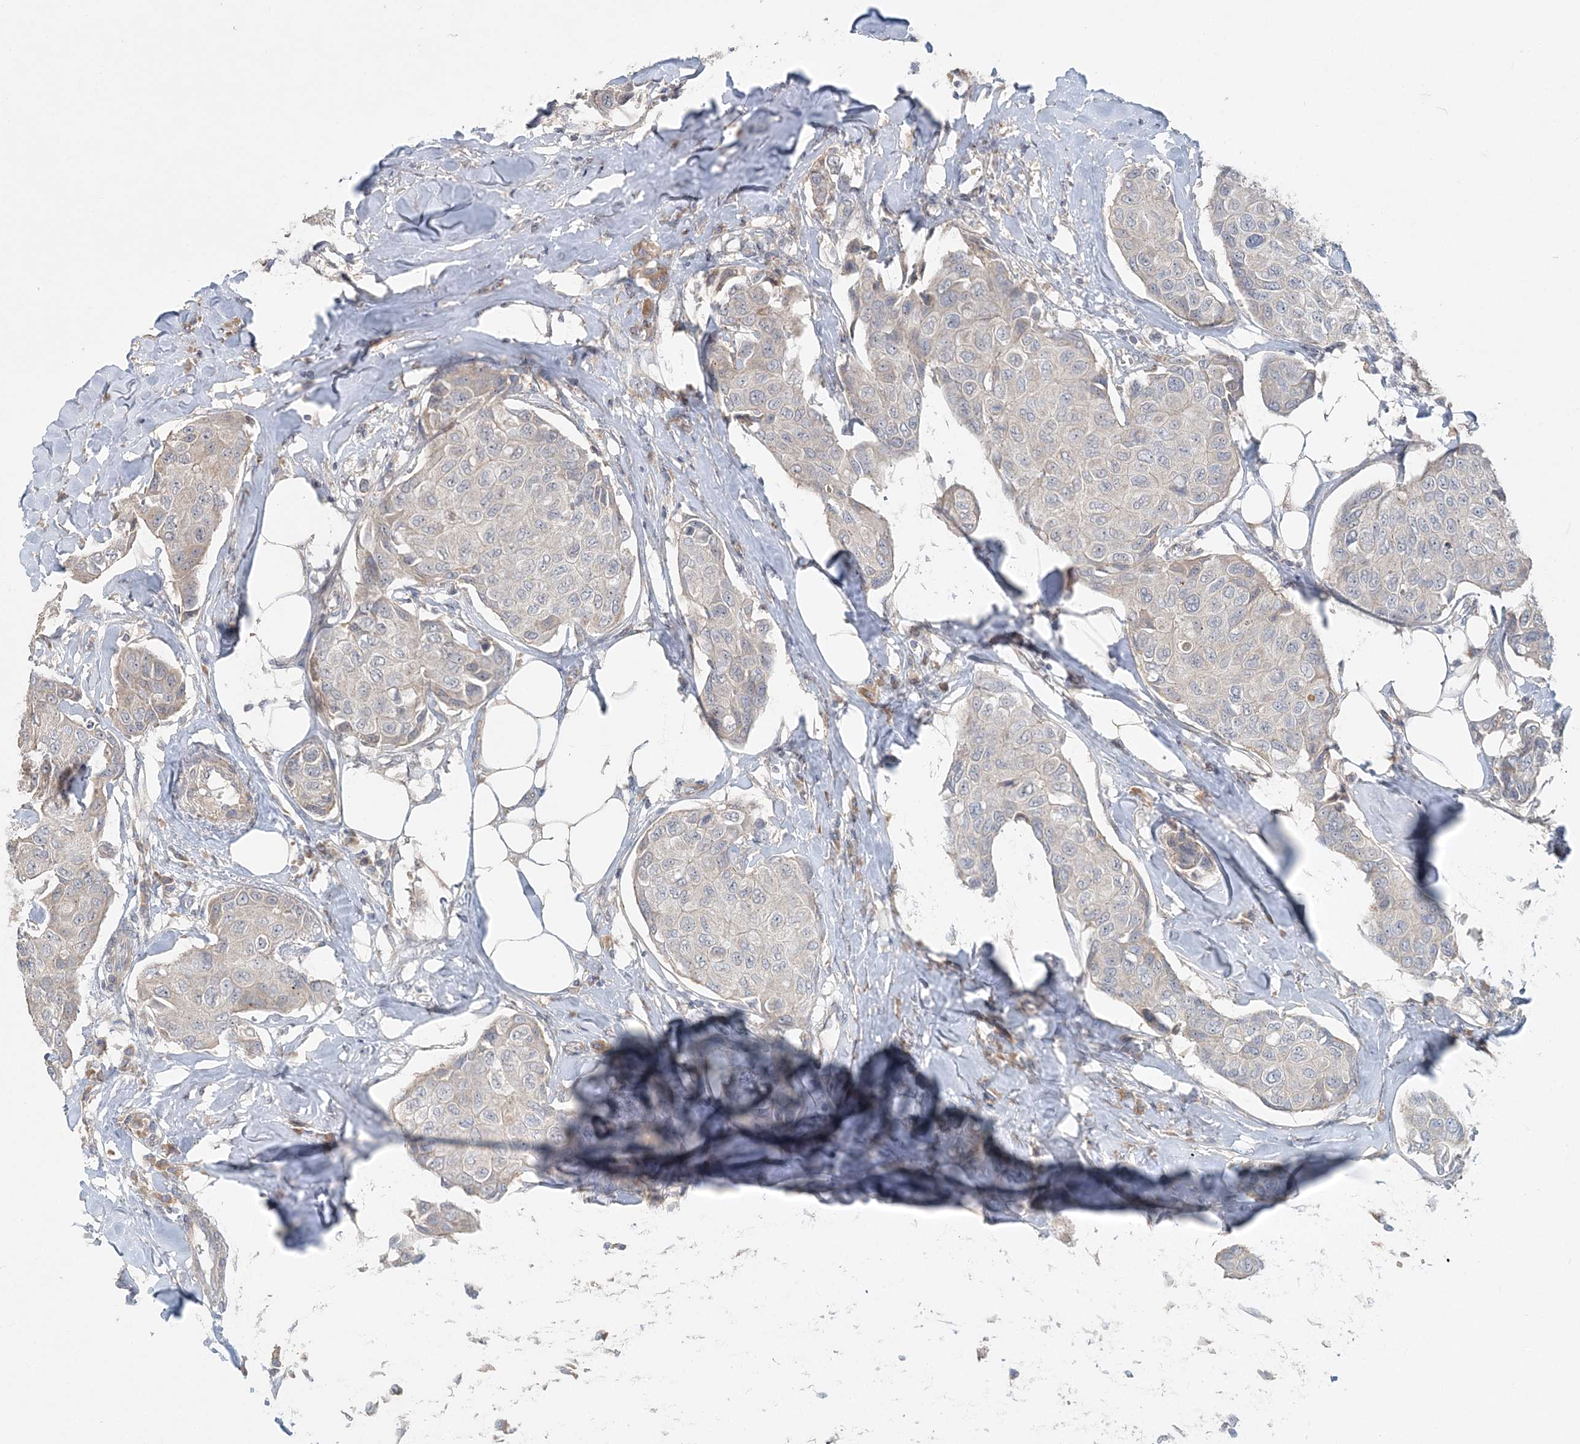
{"staining": {"intensity": "negative", "quantity": "none", "location": "none"}, "tissue": "breast cancer", "cell_type": "Tumor cells", "image_type": "cancer", "snomed": [{"axis": "morphology", "description": "Duct carcinoma"}, {"axis": "topography", "description": "Breast"}], "caption": "Tumor cells show no significant protein expression in breast infiltrating ductal carcinoma.", "gene": "SLC4A10", "patient": {"sex": "female", "age": 80}}